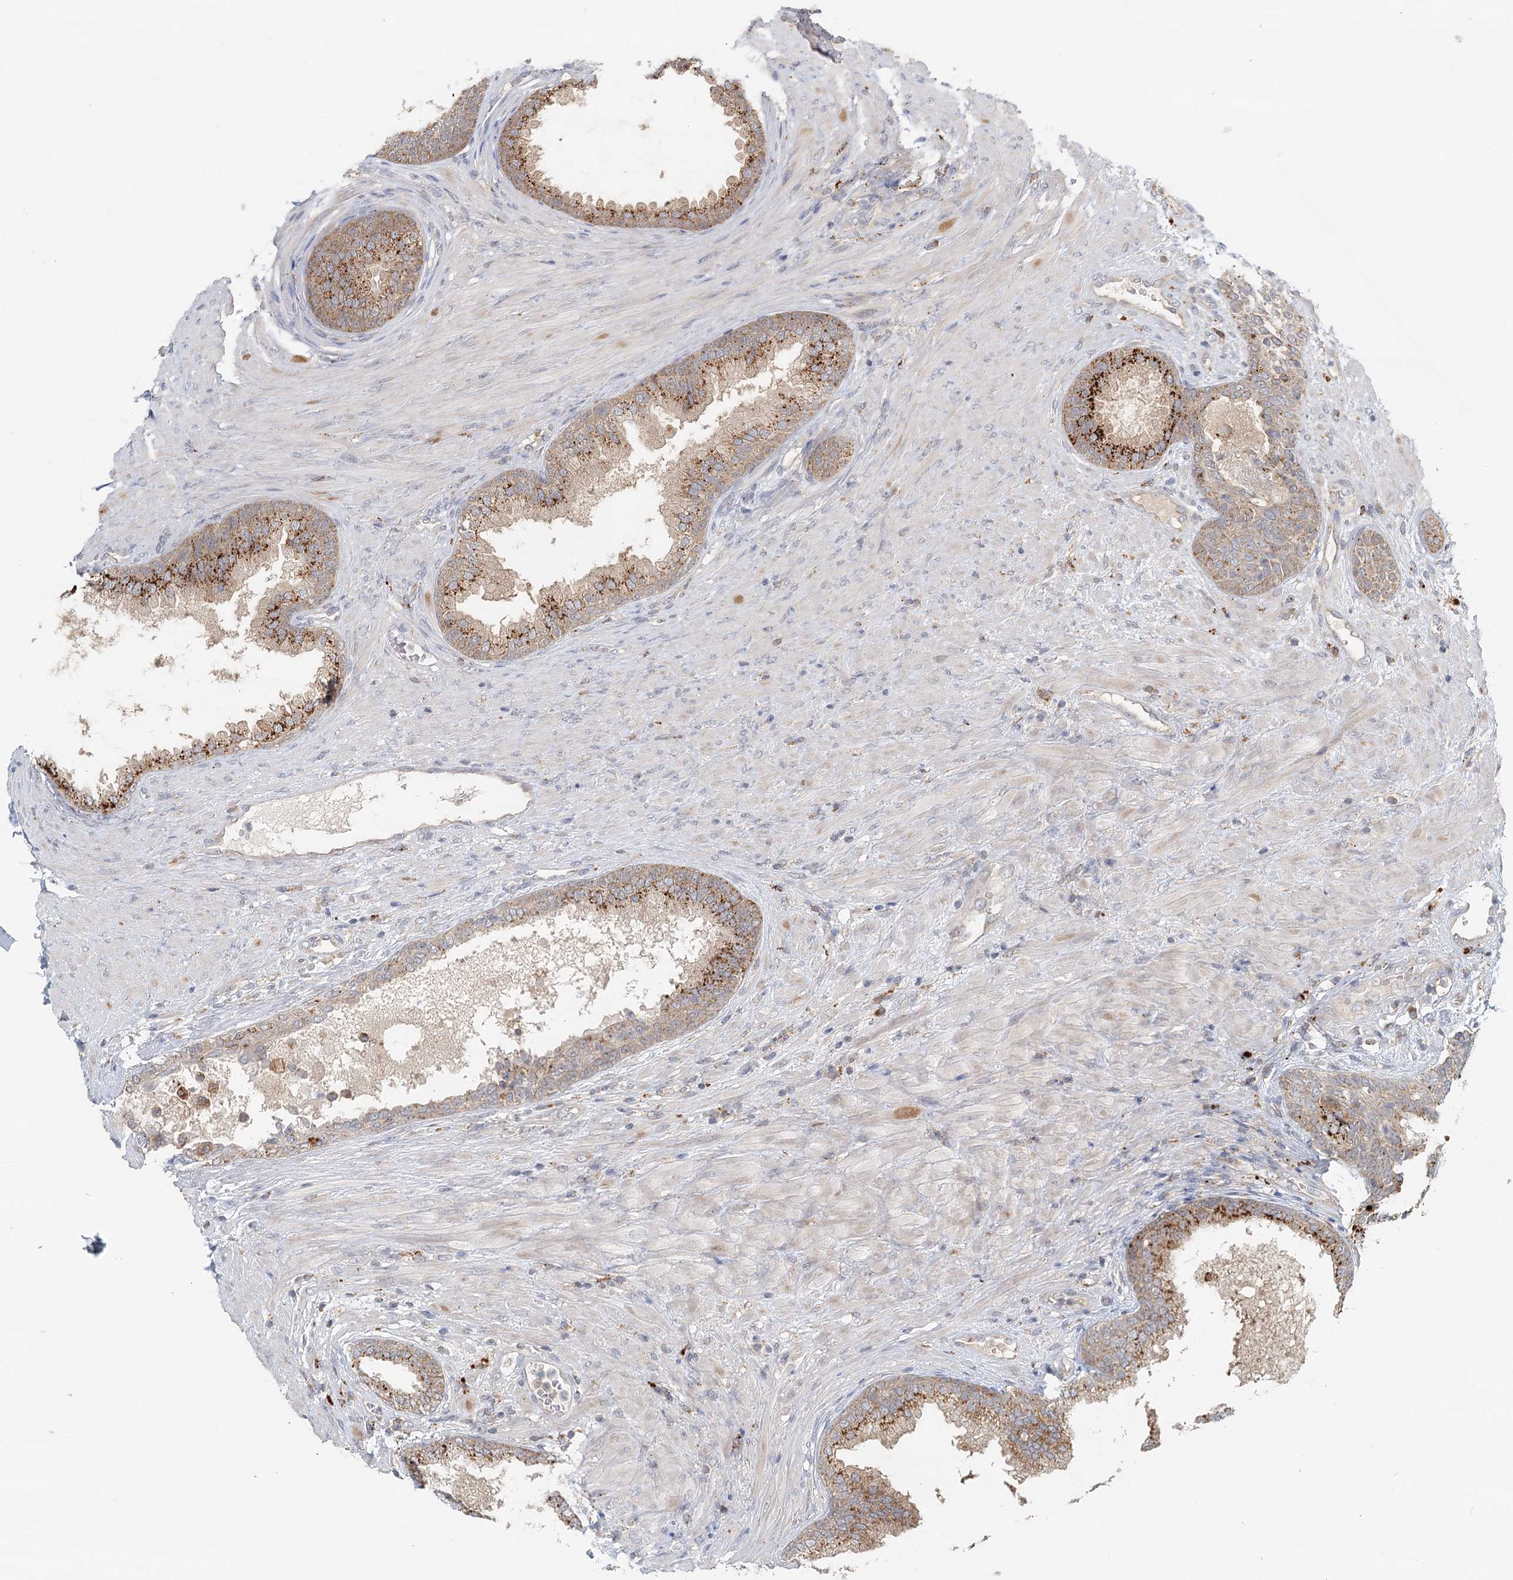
{"staining": {"intensity": "moderate", "quantity": ">75%", "location": "cytoplasmic/membranous"}, "tissue": "prostate", "cell_type": "Glandular cells", "image_type": "normal", "snomed": [{"axis": "morphology", "description": "Normal tissue, NOS"}, {"axis": "topography", "description": "Prostate"}], "caption": "This image displays immunohistochemistry staining of normal prostate, with medium moderate cytoplasmic/membranous staining in approximately >75% of glandular cells.", "gene": "VSIG1", "patient": {"sex": "male", "age": 76}}